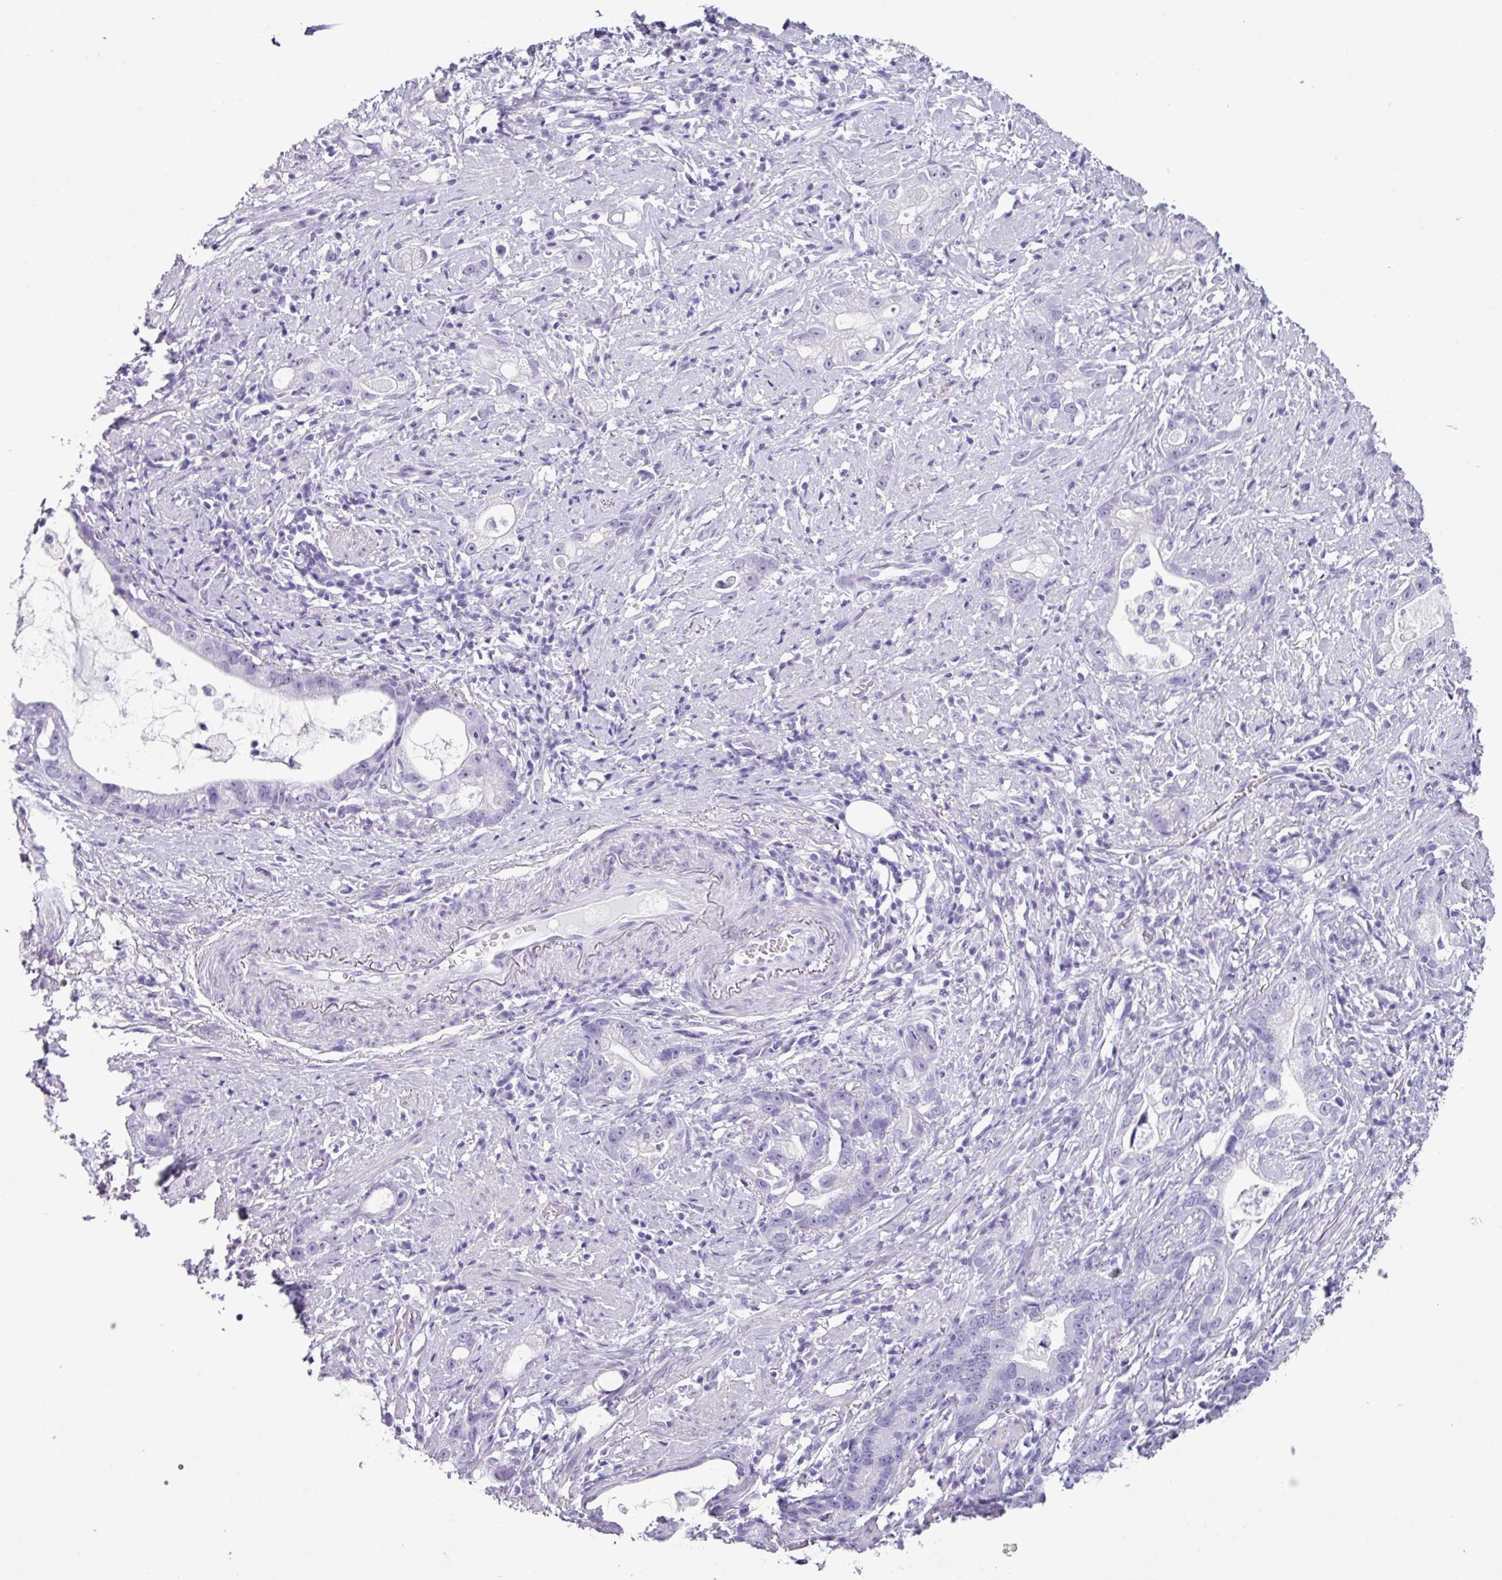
{"staining": {"intensity": "negative", "quantity": "none", "location": "none"}, "tissue": "stomach cancer", "cell_type": "Tumor cells", "image_type": "cancer", "snomed": [{"axis": "morphology", "description": "Adenocarcinoma, NOS"}, {"axis": "topography", "description": "Stomach"}], "caption": "Tumor cells show no significant protein positivity in stomach cancer.", "gene": "SCT", "patient": {"sex": "male", "age": 55}}